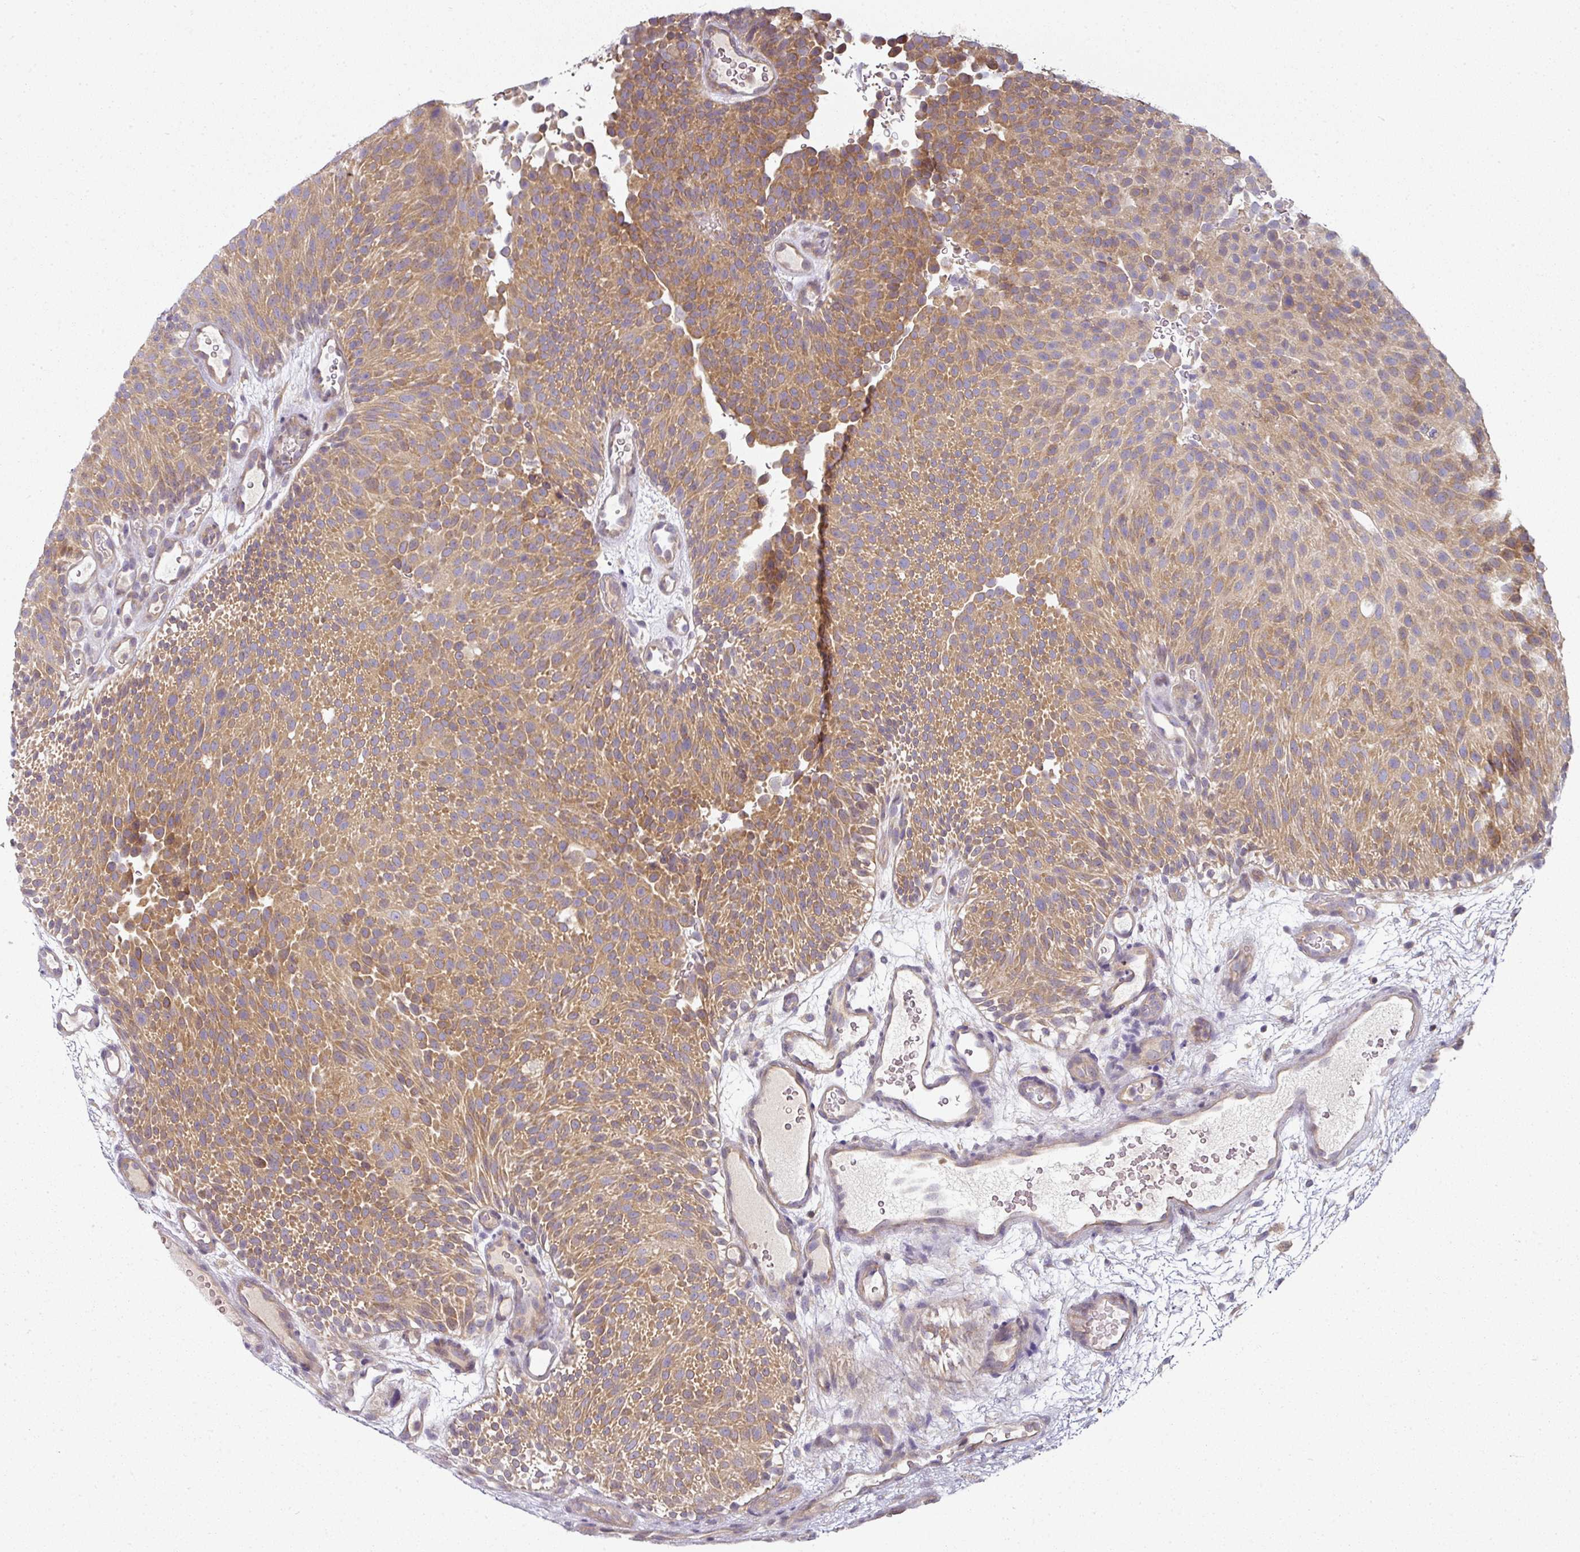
{"staining": {"intensity": "moderate", "quantity": ">75%", "location": "cytoplasmic/membranous"}, "tissue": "urothelial cancer", "cell_type": "Tumor cells", "image_type": "cancer", "snomed": [{"axis": "morphology", "description": "Urothelial carcinoma, Low grade"}, {"axis": "topography", "description": "Urinary bladder"}], "caption": "Immunohistochemistry image of human urothelial carcinoma (low-grade) stained for a protein (brown), which demonstrates medium levels of moderate cytoplasmic/membranous staining in about >75% of tumor cells.", "gene": "MAP2K2", "patient": {"sex": "male", "age": 78}}